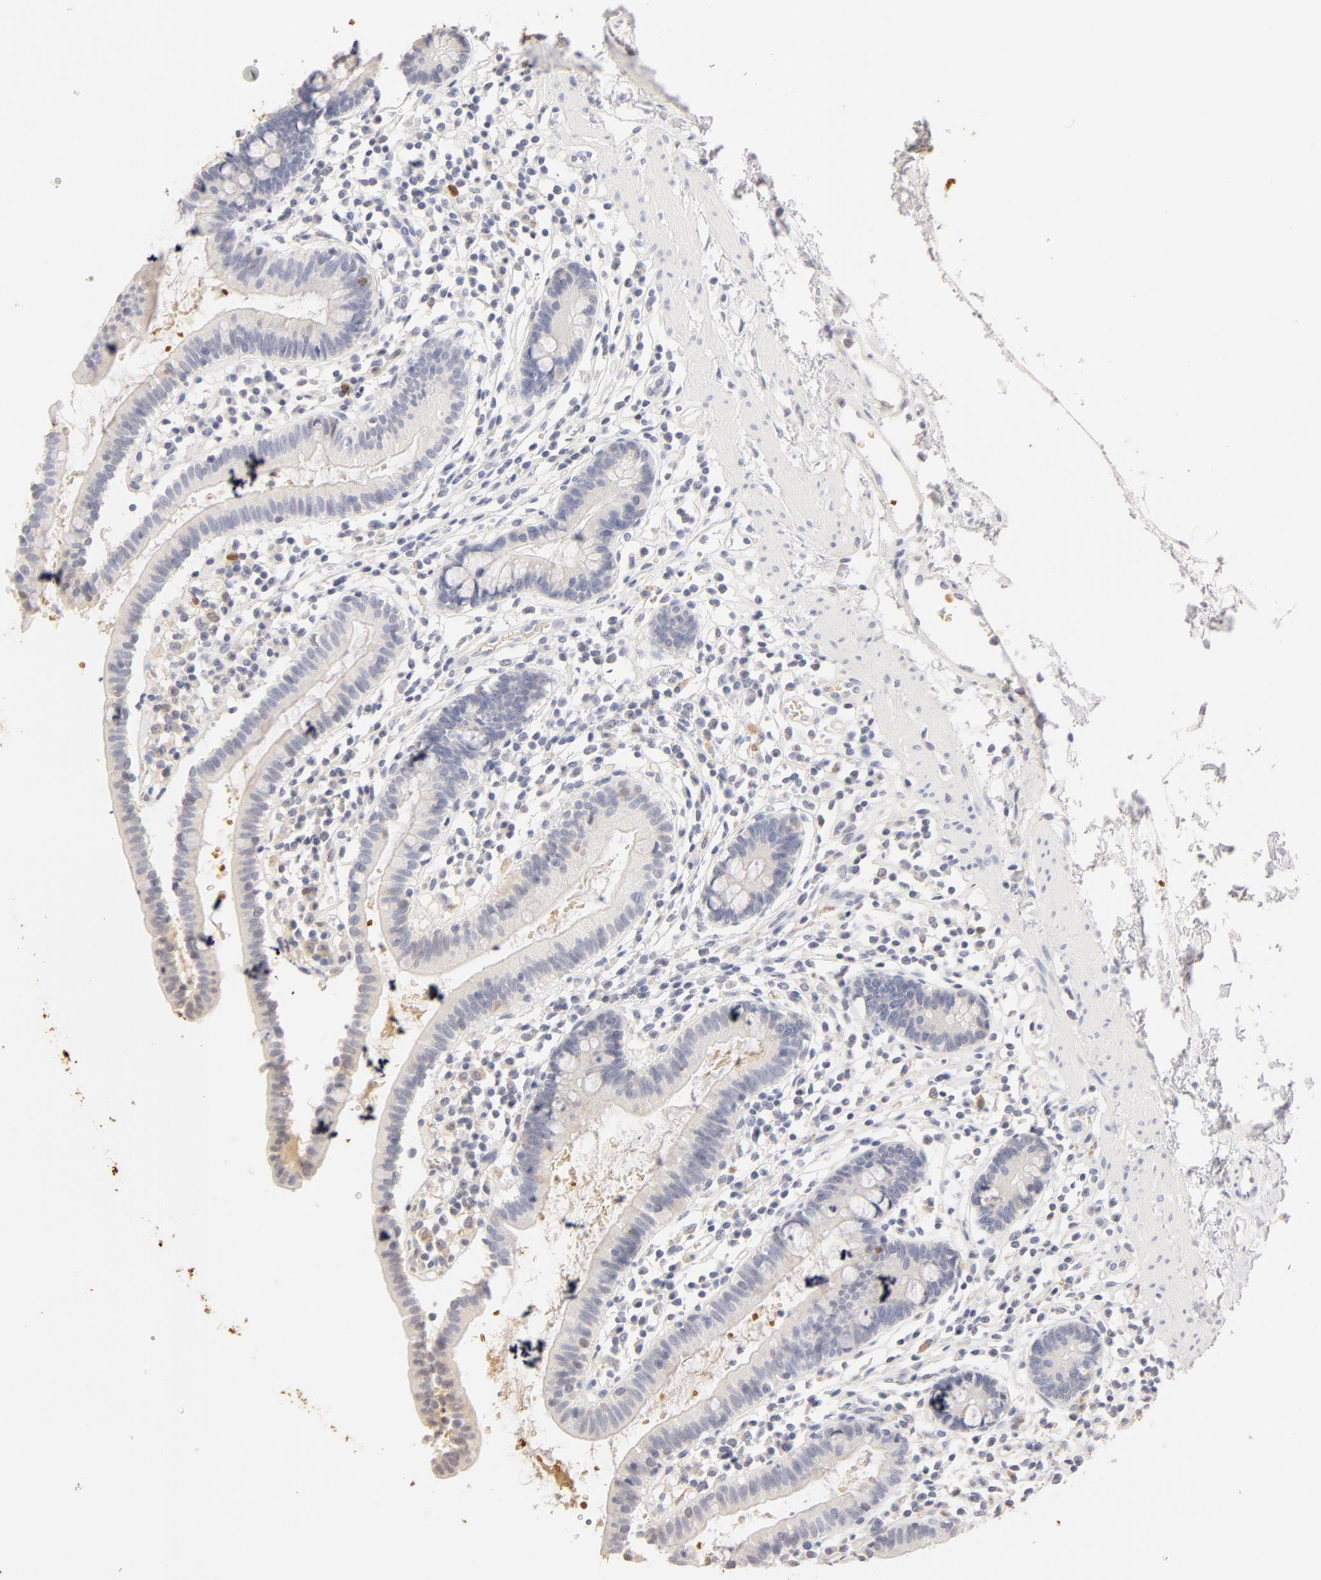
{"staining": {"intensity": "negative", "quantity": "none", "location": "none"}, "tissue": "small intestine", "cell_type": "Glandular cells", "image_type": "normal", "snomed": [{"axis": "morphology", "description": "Normal tissue, NOS"}, {"axis": "topography", "description": "Small intestine"}], "caption": "High power microscopy image of an immunohistochemistry histopathology image of unremarkable small intestine, revealing no significant staining in glandular cells. The staining is performed using DAB (3,3'-diaminobenzidine) brown chromogen with nuclei counter-stained in using hematoxylin.", "gene": "CA2", "patient": {"sex": "female", "age": 37}}